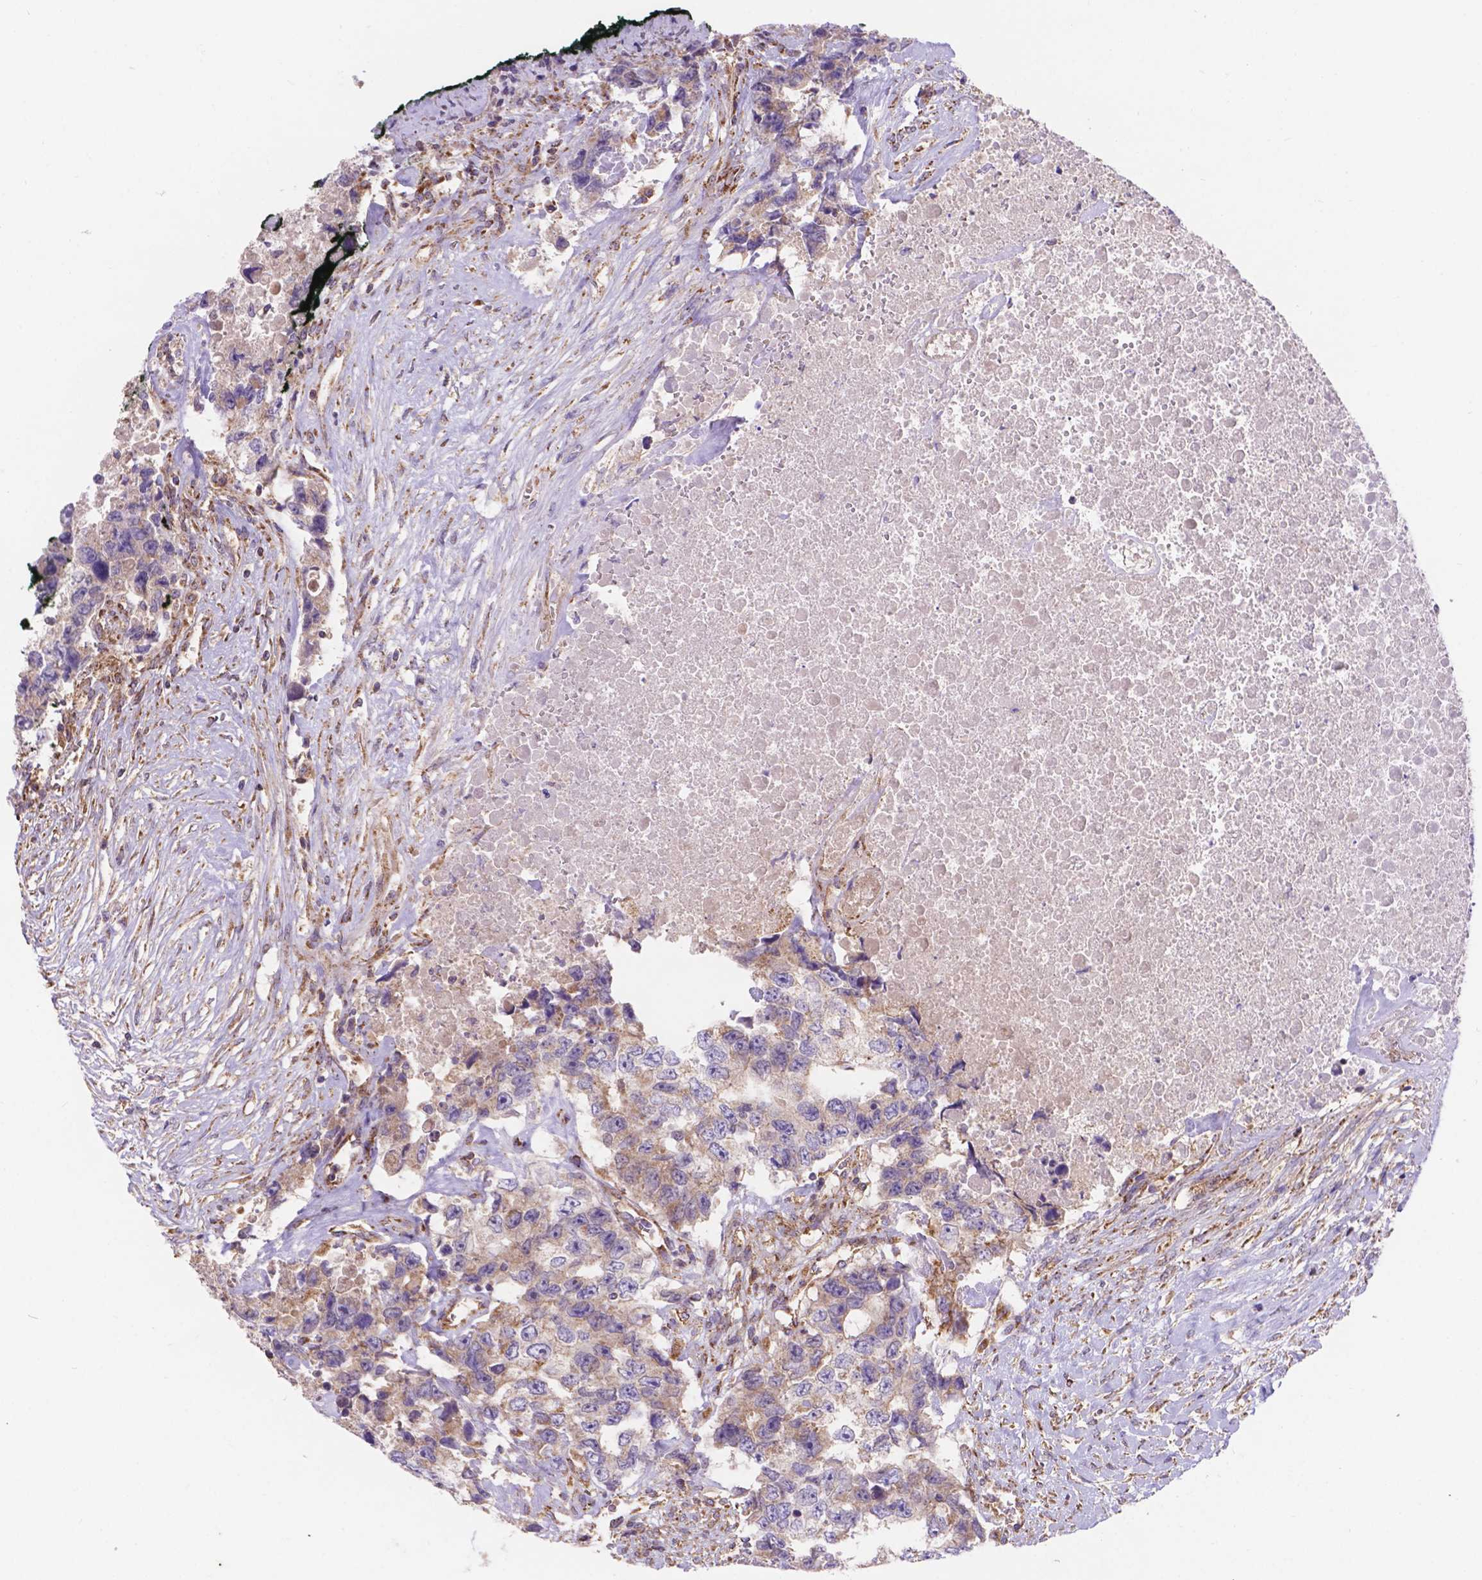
{"staining": {"intensity": "weak", "quantity": "<25%", "location": "cytoplasmic/membranous"}, "tissue": "testis cancer", "cell_type": "Tumor cells", "image_type": "cancer", "snomed": [{"axis": "morphology", "description": "Carcinoma, Embryonal, NOS"}, {"axis": "topography", "description": "Testis"}], "caption": "Testis cancer was stained to show a protein in brown. There is no significant expression in tumor cells.", "gene": "AK3", "patient": {"sex": "male", "age": 24}}